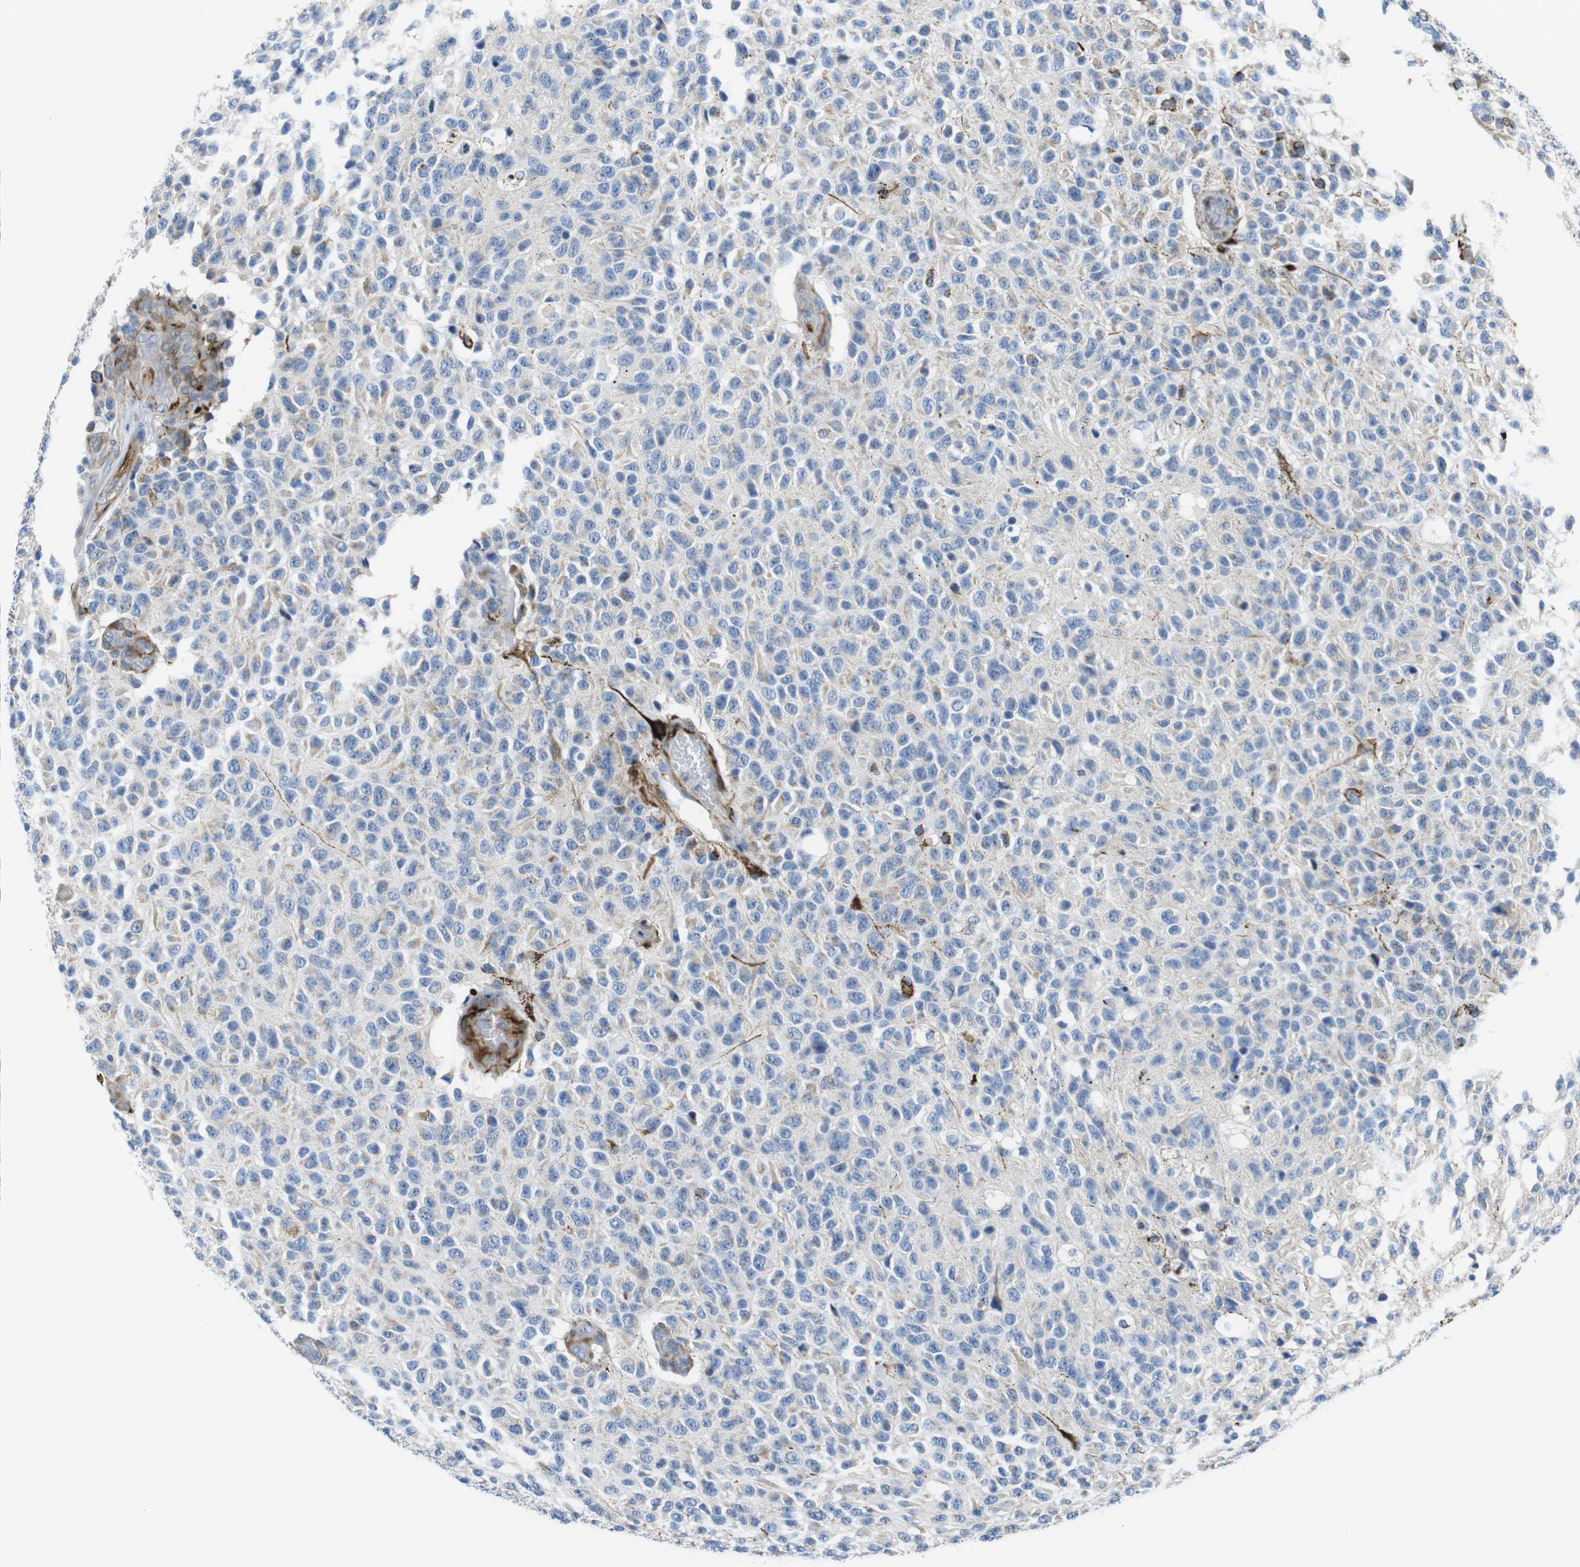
{"staining": {"intensity": "negative", "quantity": "none", "location": "none"}, "tissue": "glioma", "cell_type": "Tumor cells", "image_type": "cancer", "snomed": [{"axis": "morphology", "description": "Glioma, malignant, High grade"}, {"axis": "topography", "description": "pancreas cauda"}], "caption": "This is a photomicrograph of immunohistochemistry staining of malignant glioma (high-grade), which shows no staining in tumor cells.", "gene": "KCNE3", "patient": {"sex": "male", "age": 60}}